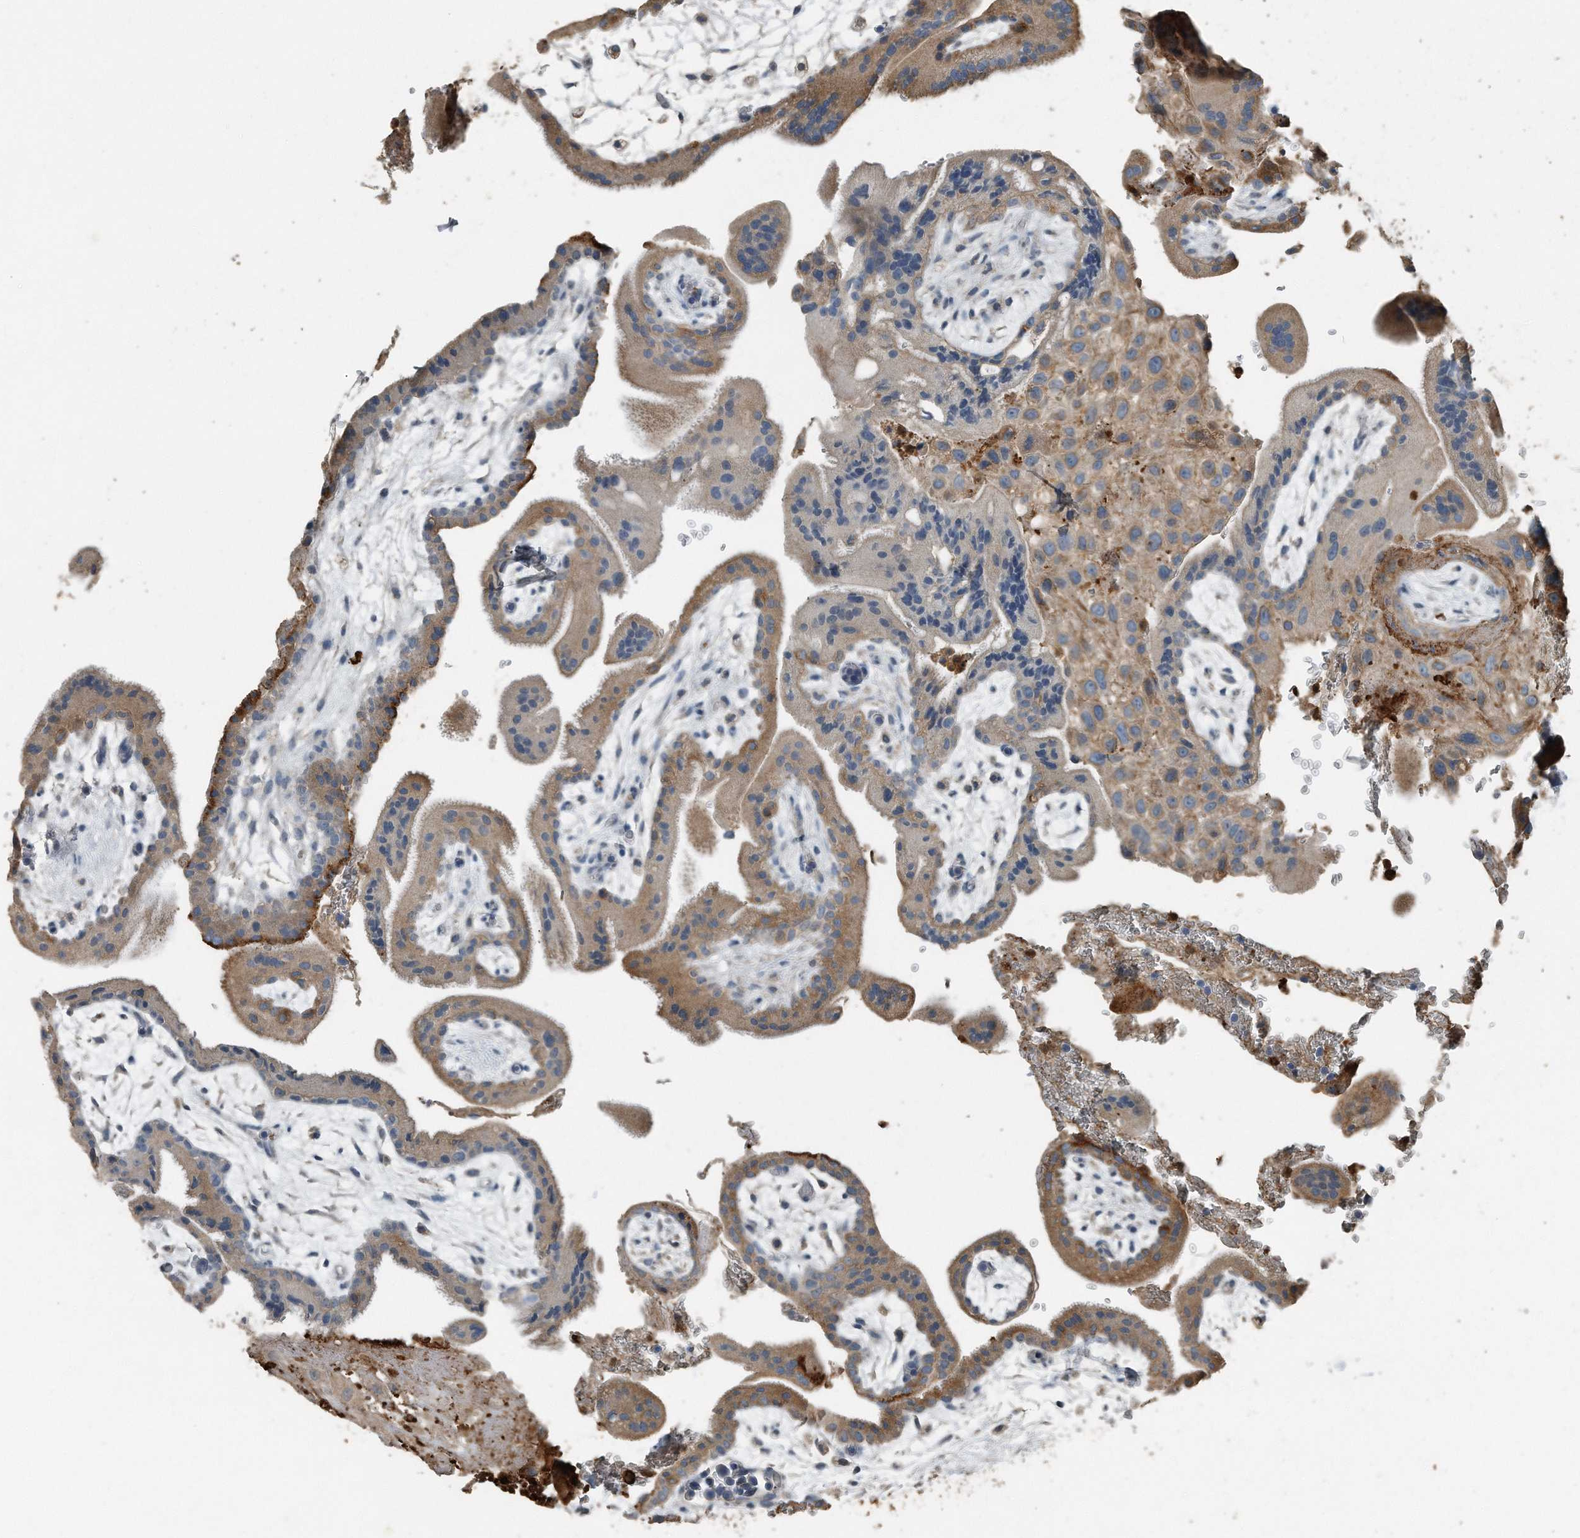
{"staining": {"intensity": "moderate", "quantity": ">75%", "location": "cytoplasmic/membranous"}, "tissue": "placenta", "cell_type": "Trophoblastic cells", "image_type": "normal", "snomed": [{"axis": "morphology", "description": "Normal tissue, NOS"}, {"axis": "topography", "description": "Placenta"}], "caption": "Moderate cytoplasmic/membranous expression for a protein is present in about >75% of trophoblastic cells of benign placenta using immunohistochemistry (IHC).", "gene": "C9", "patient": {"sex": "female", "age": 35}}